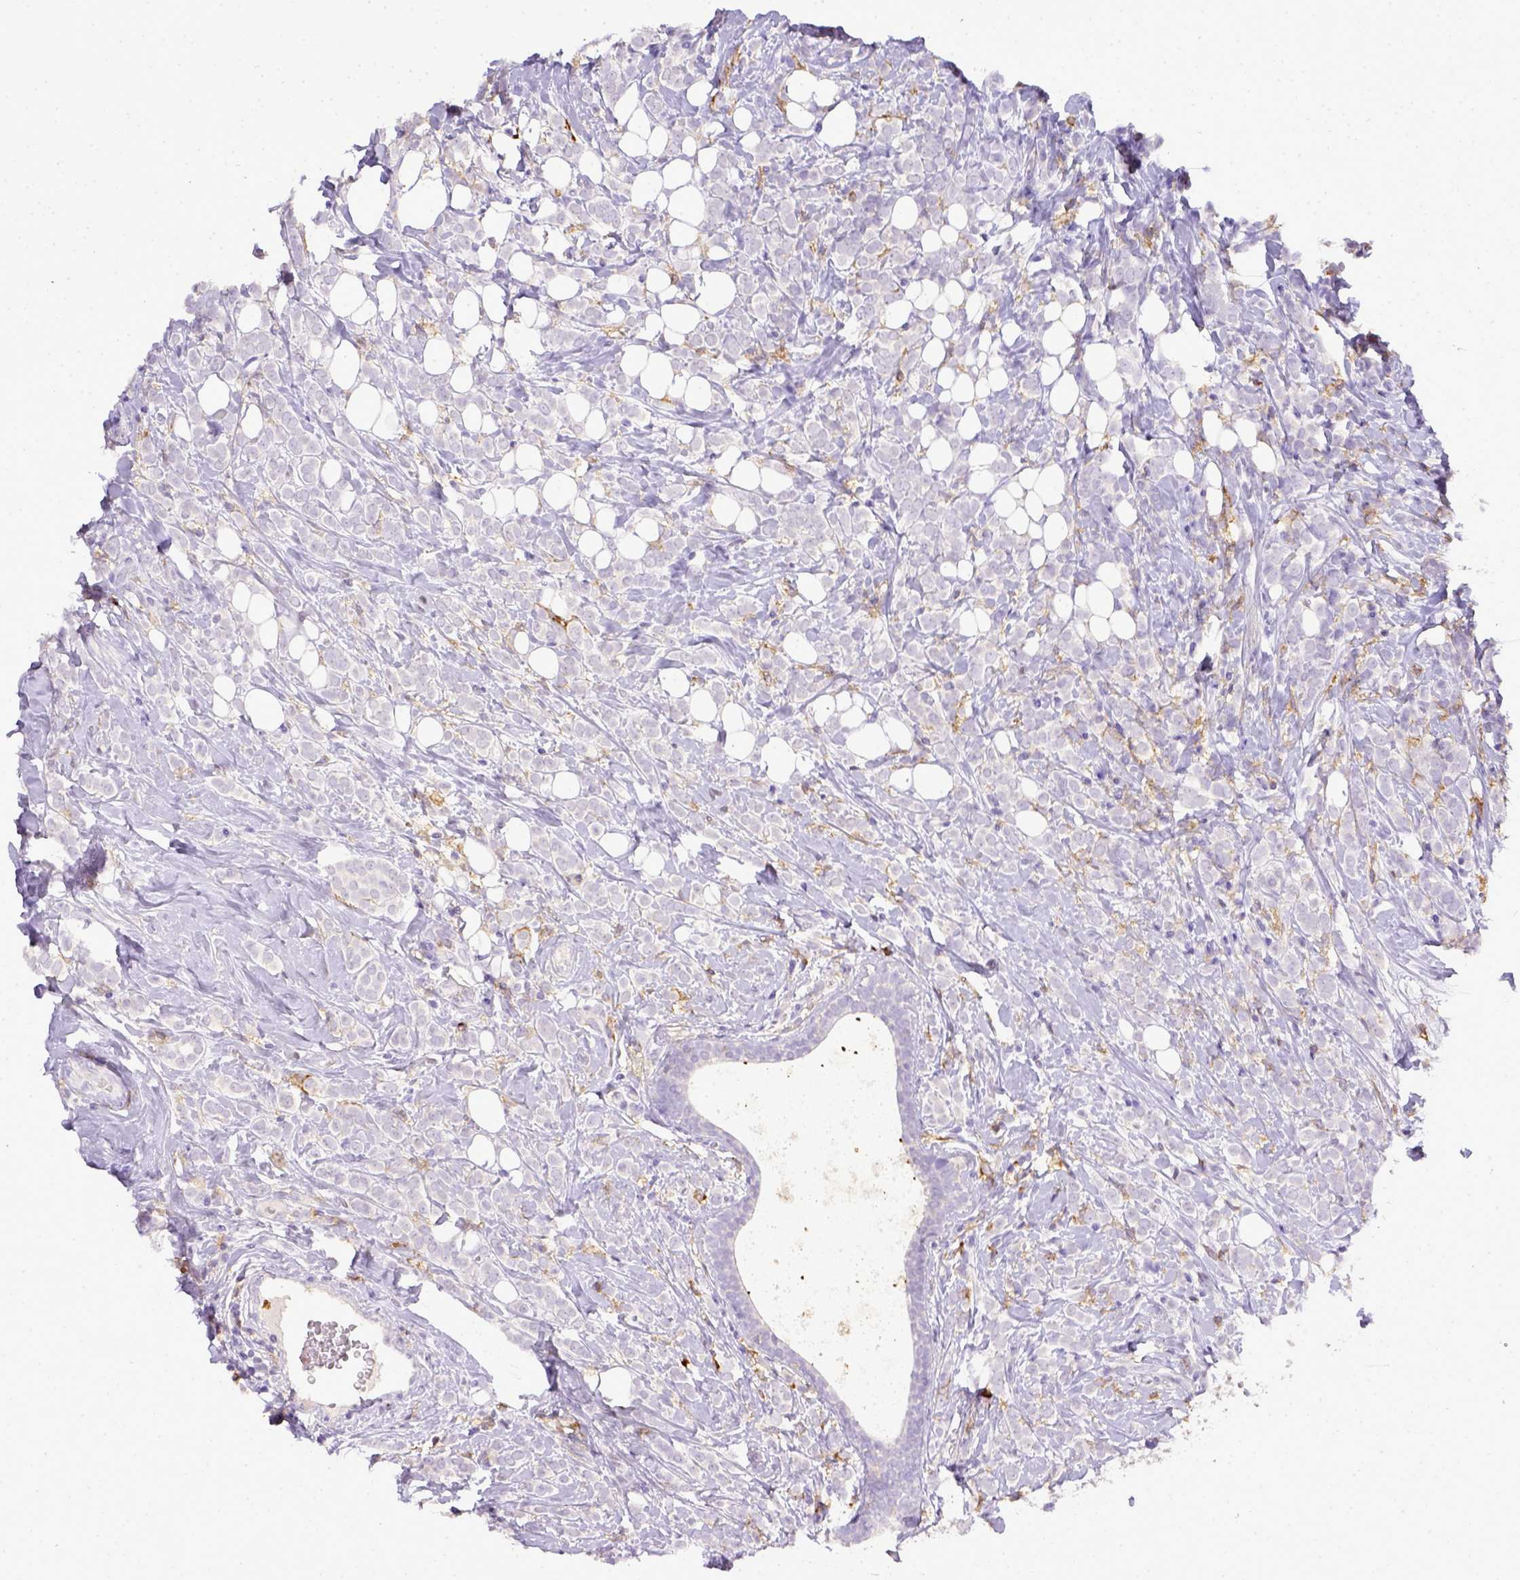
{"staining": {"intensity": "negative", "quantity": "none", "location": "none"}, "tissue": "breast cancer", "cell_type": "Tumor cells", "image_type": "cancer", "snomed": [{"axis": "morphology", "description": "Lobular carcinoma"}, {"axis": "topography", "description": "Breast"}], "caption": "Tumor cells are negative for protein expression in human lobular carcinoma (breast). The staining is performed using DAB brown chromogen with nuclei counter-stained in using hematoxylin.", "gene": "ITGAM", "patient": {"sex": "female", "age": 49}}